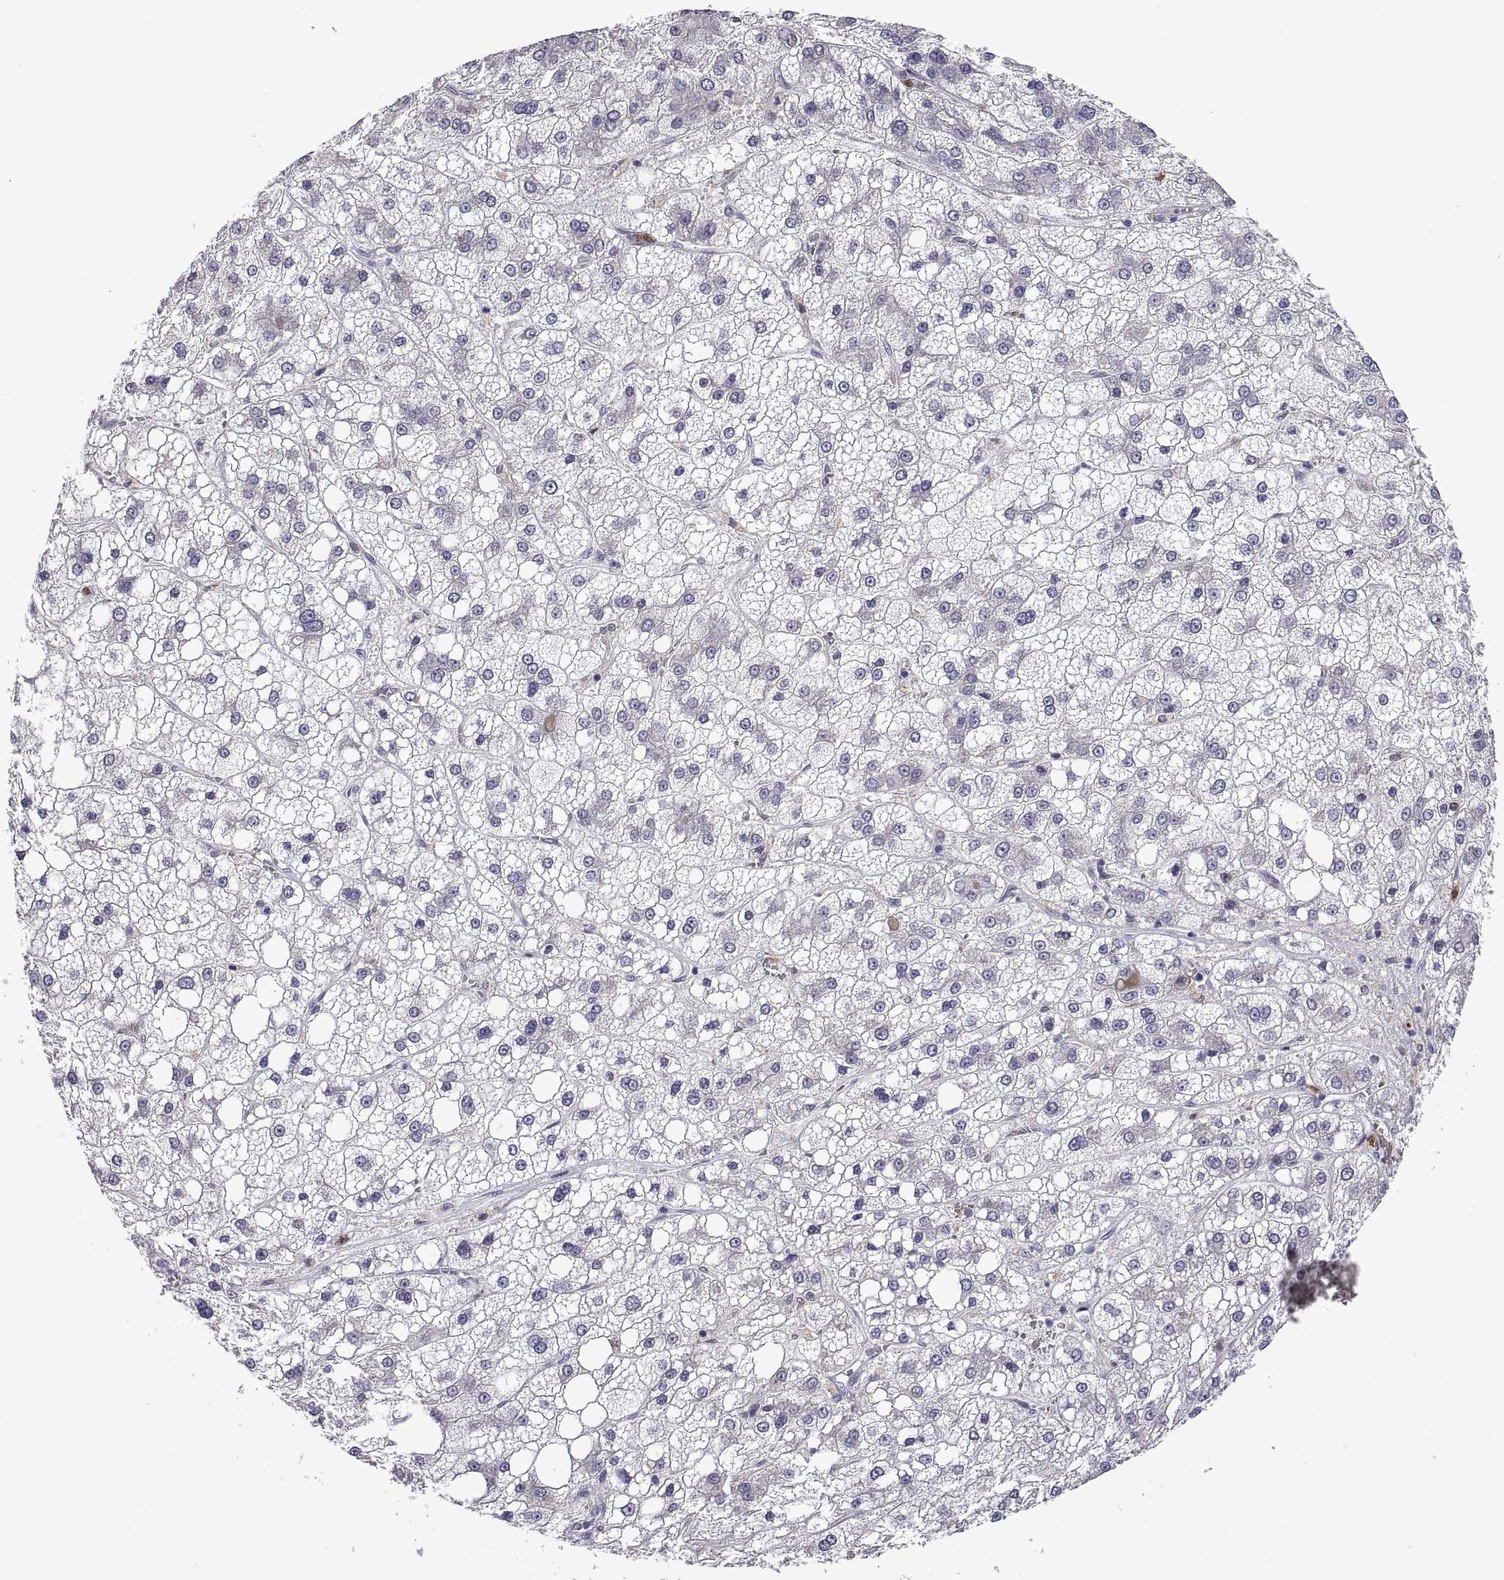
{"staining": {"intensity": "negative", "quantity": "none", "location": "none"}, "tissue": "liver cancer", "cell_type": "Tumor cells", "image_type": "cancer", "snomed": [{"axis": "morphology", "description": "Carcinoma, Hepatocellular, NOS"}, {"axis": "topography", "description": "Liver"}], "caption": "This is a image of IHC staining of liver cancer (hepatocellular carcinoma), which shows no staining in tumor cells.", "gene": "DOK3", "patient": {"sex": "male", "age": 73}}